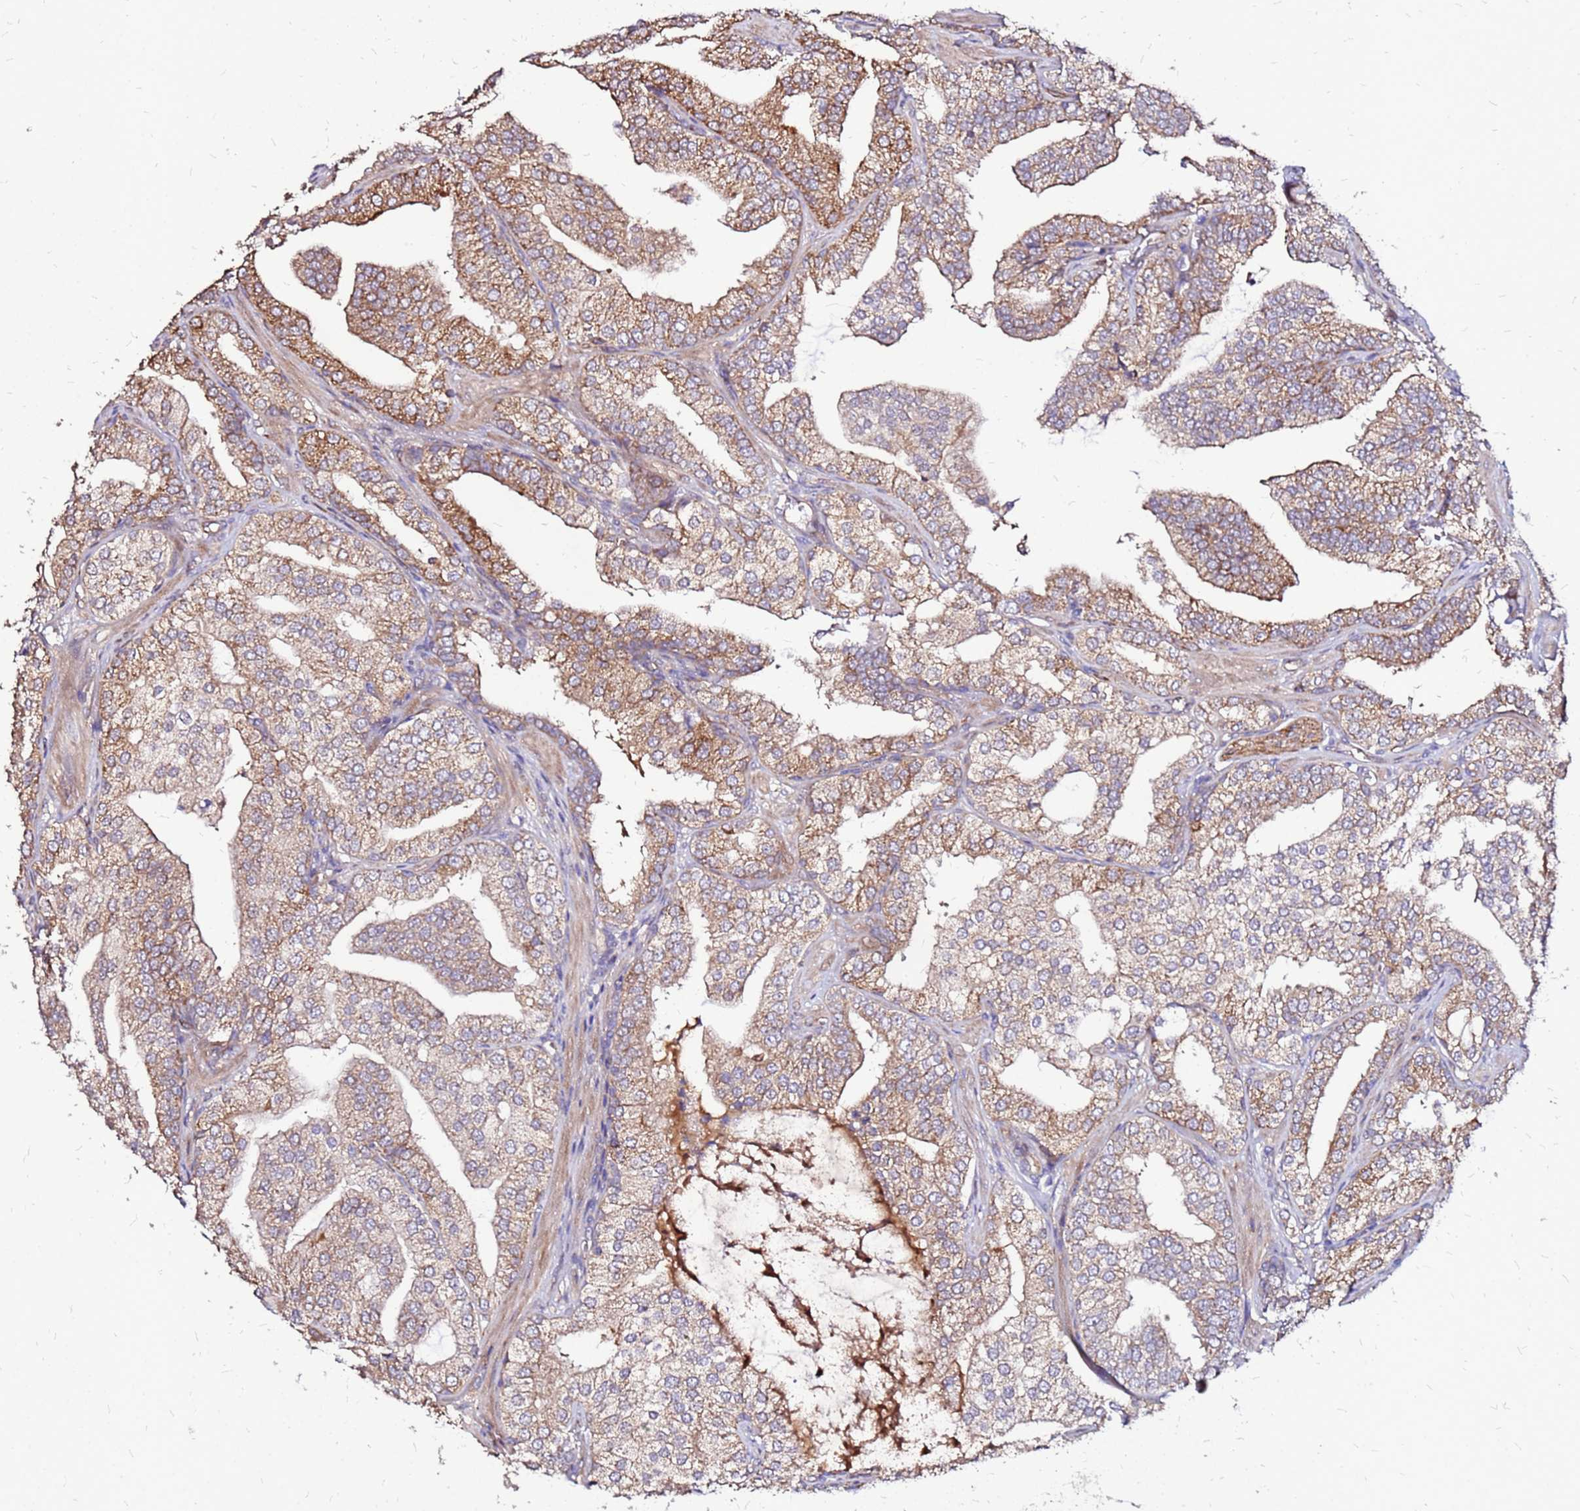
{"staining": {"intensity": "moderate", "quantity": "25%-75%", "location": "cytoplasmic/membranous"}, "tissue": "prostate cancer", "cell_type": "Tumor cells", "image_type": "cancer", "snomed": [{"axis": "morphology", "description": "Adenocarcinoma, High grade"}, {"axis": "topography", "description": "Prostate"}], "caption": "Immunohistochemistry (IHC) micrograph of neoplastic tissue: high-grade adenocarcinoma (prostate) stained using immunohistochemistry (IHC) reveals medium levels of moderate protein expression localized specifically in the cytoplasmic/membranous of tumor cells, appearing as a cytoplasmic/membranous brown color.", "gene": "ARHGEF5", "patient": {"sex": "male", "age": 50}}